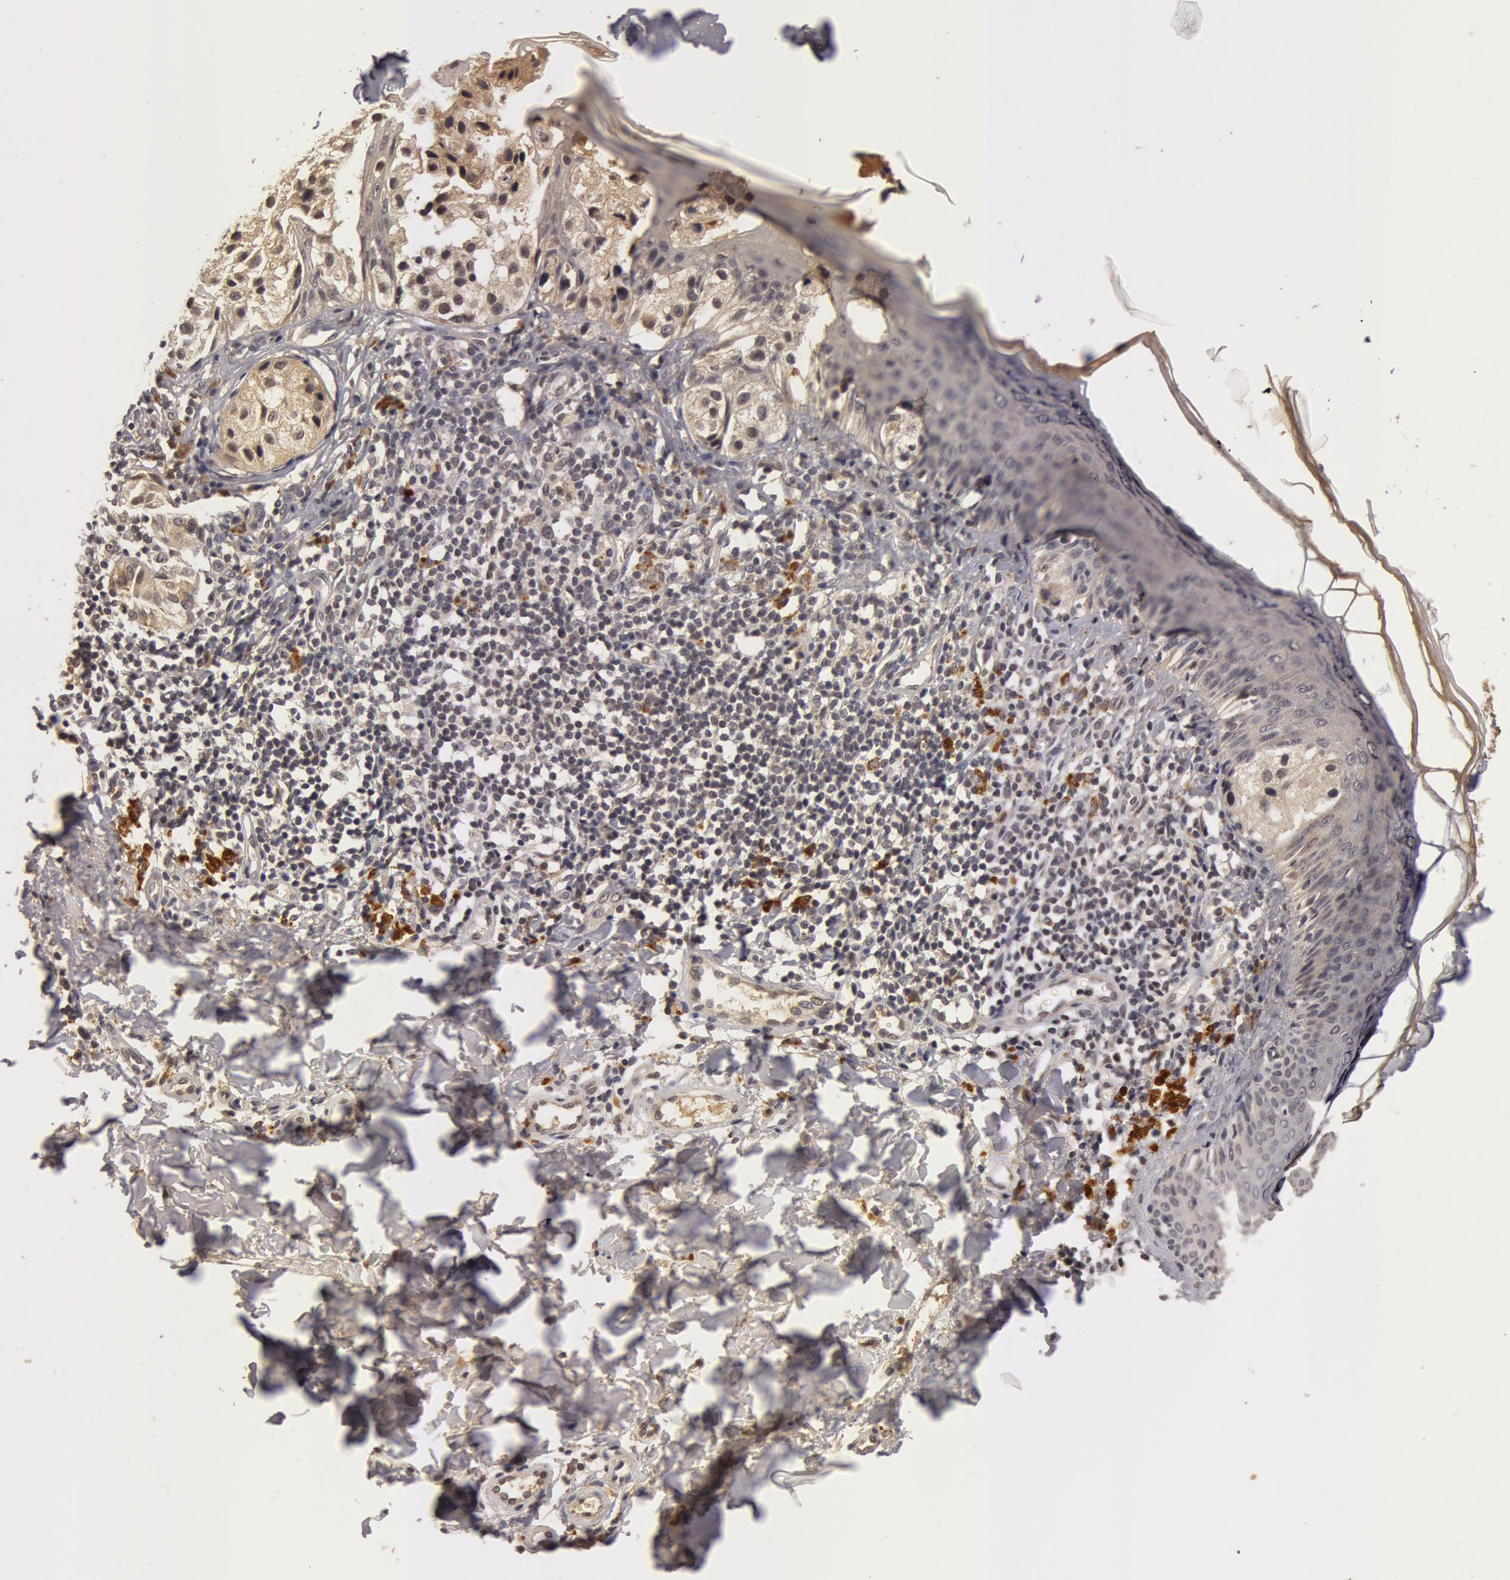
{"staining": {"intensity": "weak", "quantity": ">75%", "location": "cytoplasmic/membranous,nuclear"}, "tissue": "melanoma", "cell_type": "Tumor cells", "image_type": "cancer", "snomed": [{"axis": "morphology", "description": "Malignant melanoma, NOS"}, {"axis": "topography", "description": "Skin"}], "caption": "Immunohistochemistry staining of malignant melanoma, which exhibits low levels of weak cytoplasmic/membranous and nuclear staining in about >75% of tumor cells indicating weak cytoplasmic/membranous and nuclear protein positivity. The staining was performed using DAB (brown) for protein detection and nuclei were counterstained in hematoxylin (blue).", "gene": "BCHE", "patient": {"sex": "male", "age": 23}}